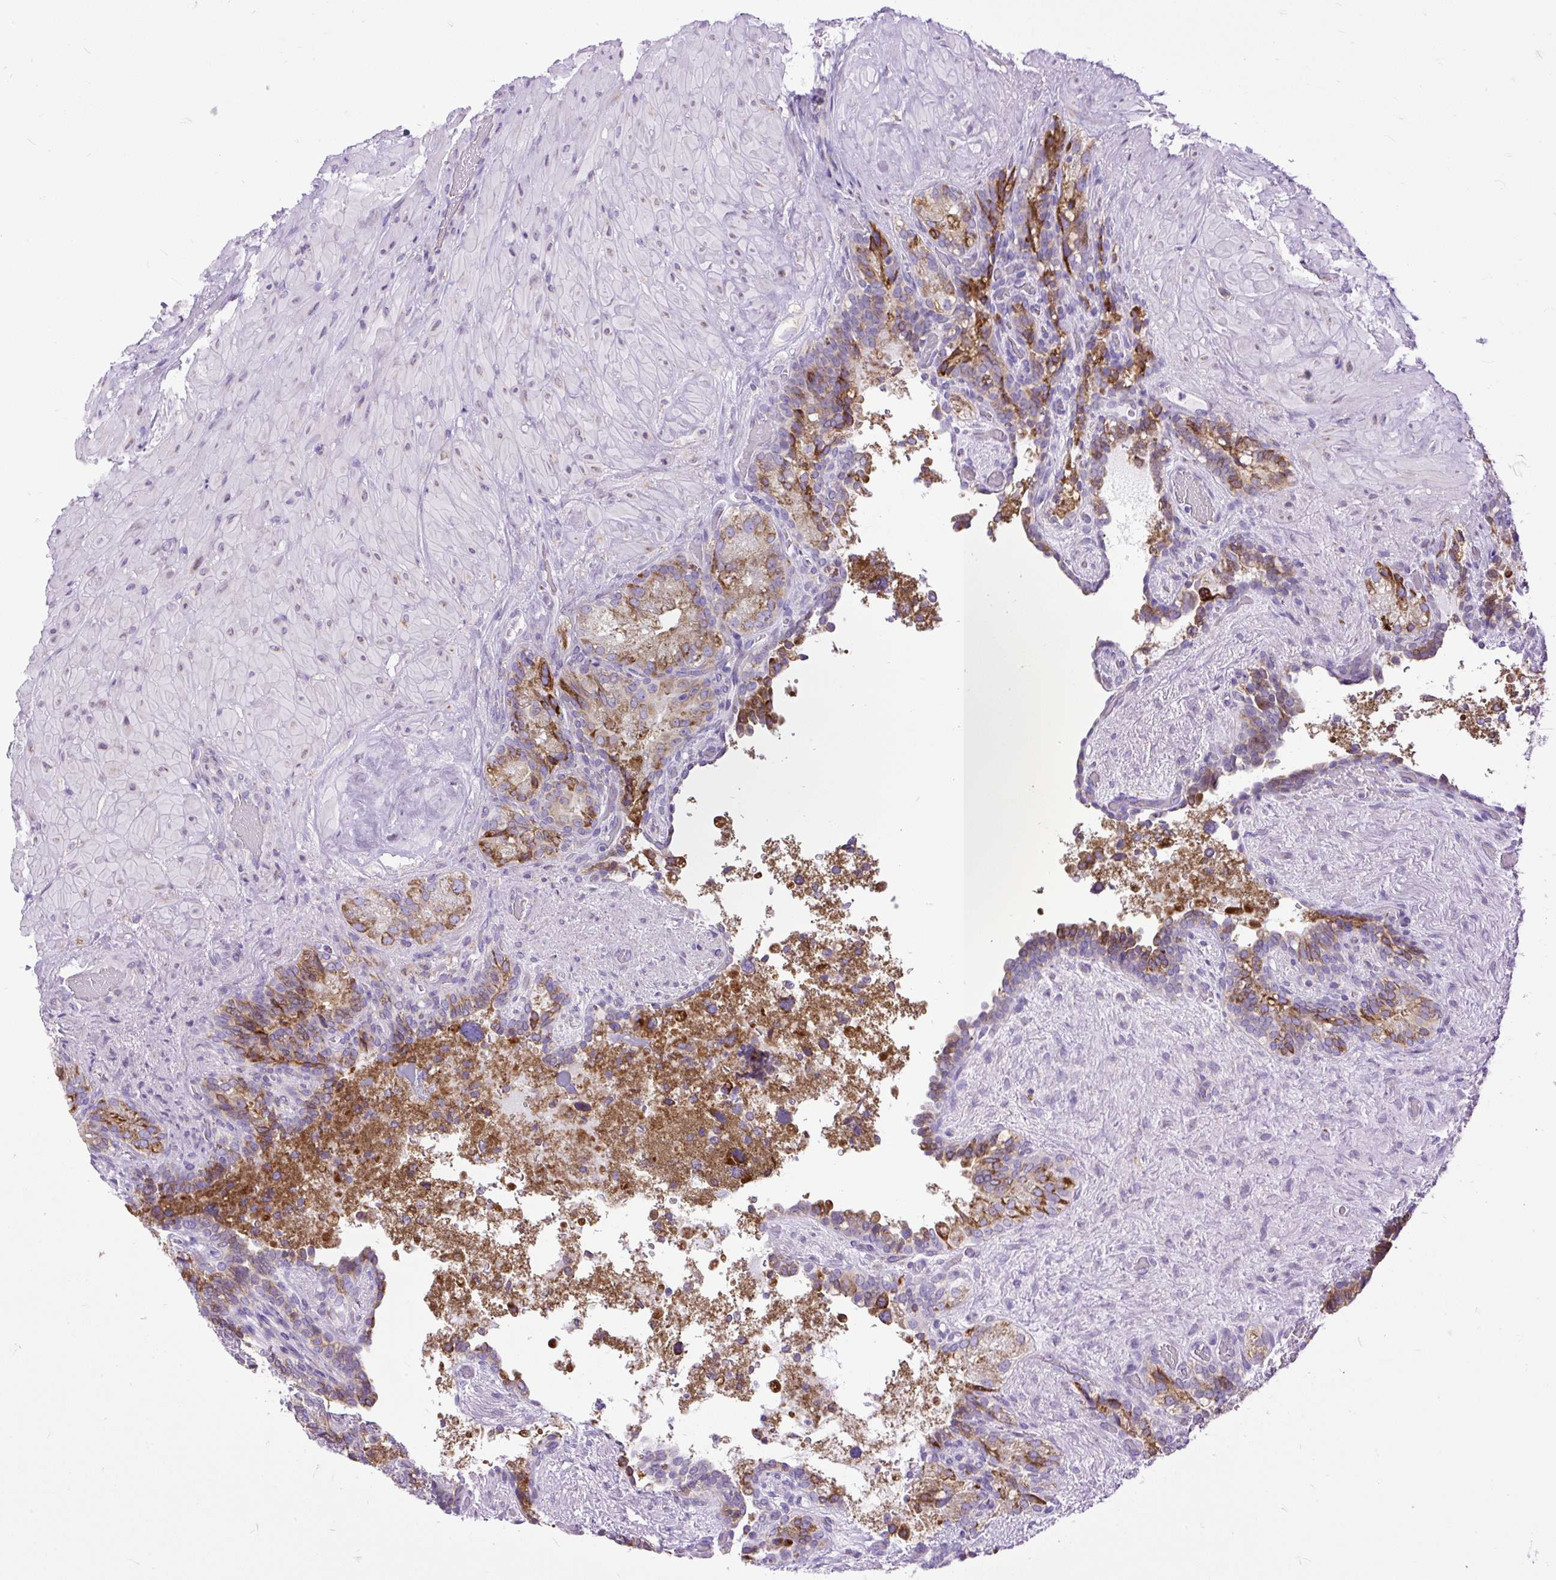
{"staining": {"intensity": "strong", "quantity": ">75%", "location": "cytoplasmic/membranous"}, "tissue": "seminal vesicle", "cell_type": "Glandular cells", "image_type": "normal", "snomed": [{"axis": "morphology", "description": "Normal tissue, NOS"}, {"axis": "topography", "description": "Seminal veicle"}], "caption": "Immunohistochemistry micrograph of unremarkable human seminal vesicle stained for a protein (brown), which demonstrates high levels of strong cytoplasmic/membranous positivity in about >75% of glandular cells.", "gene": "DDOST", "patient": {"sex": "male", "age": 69}}